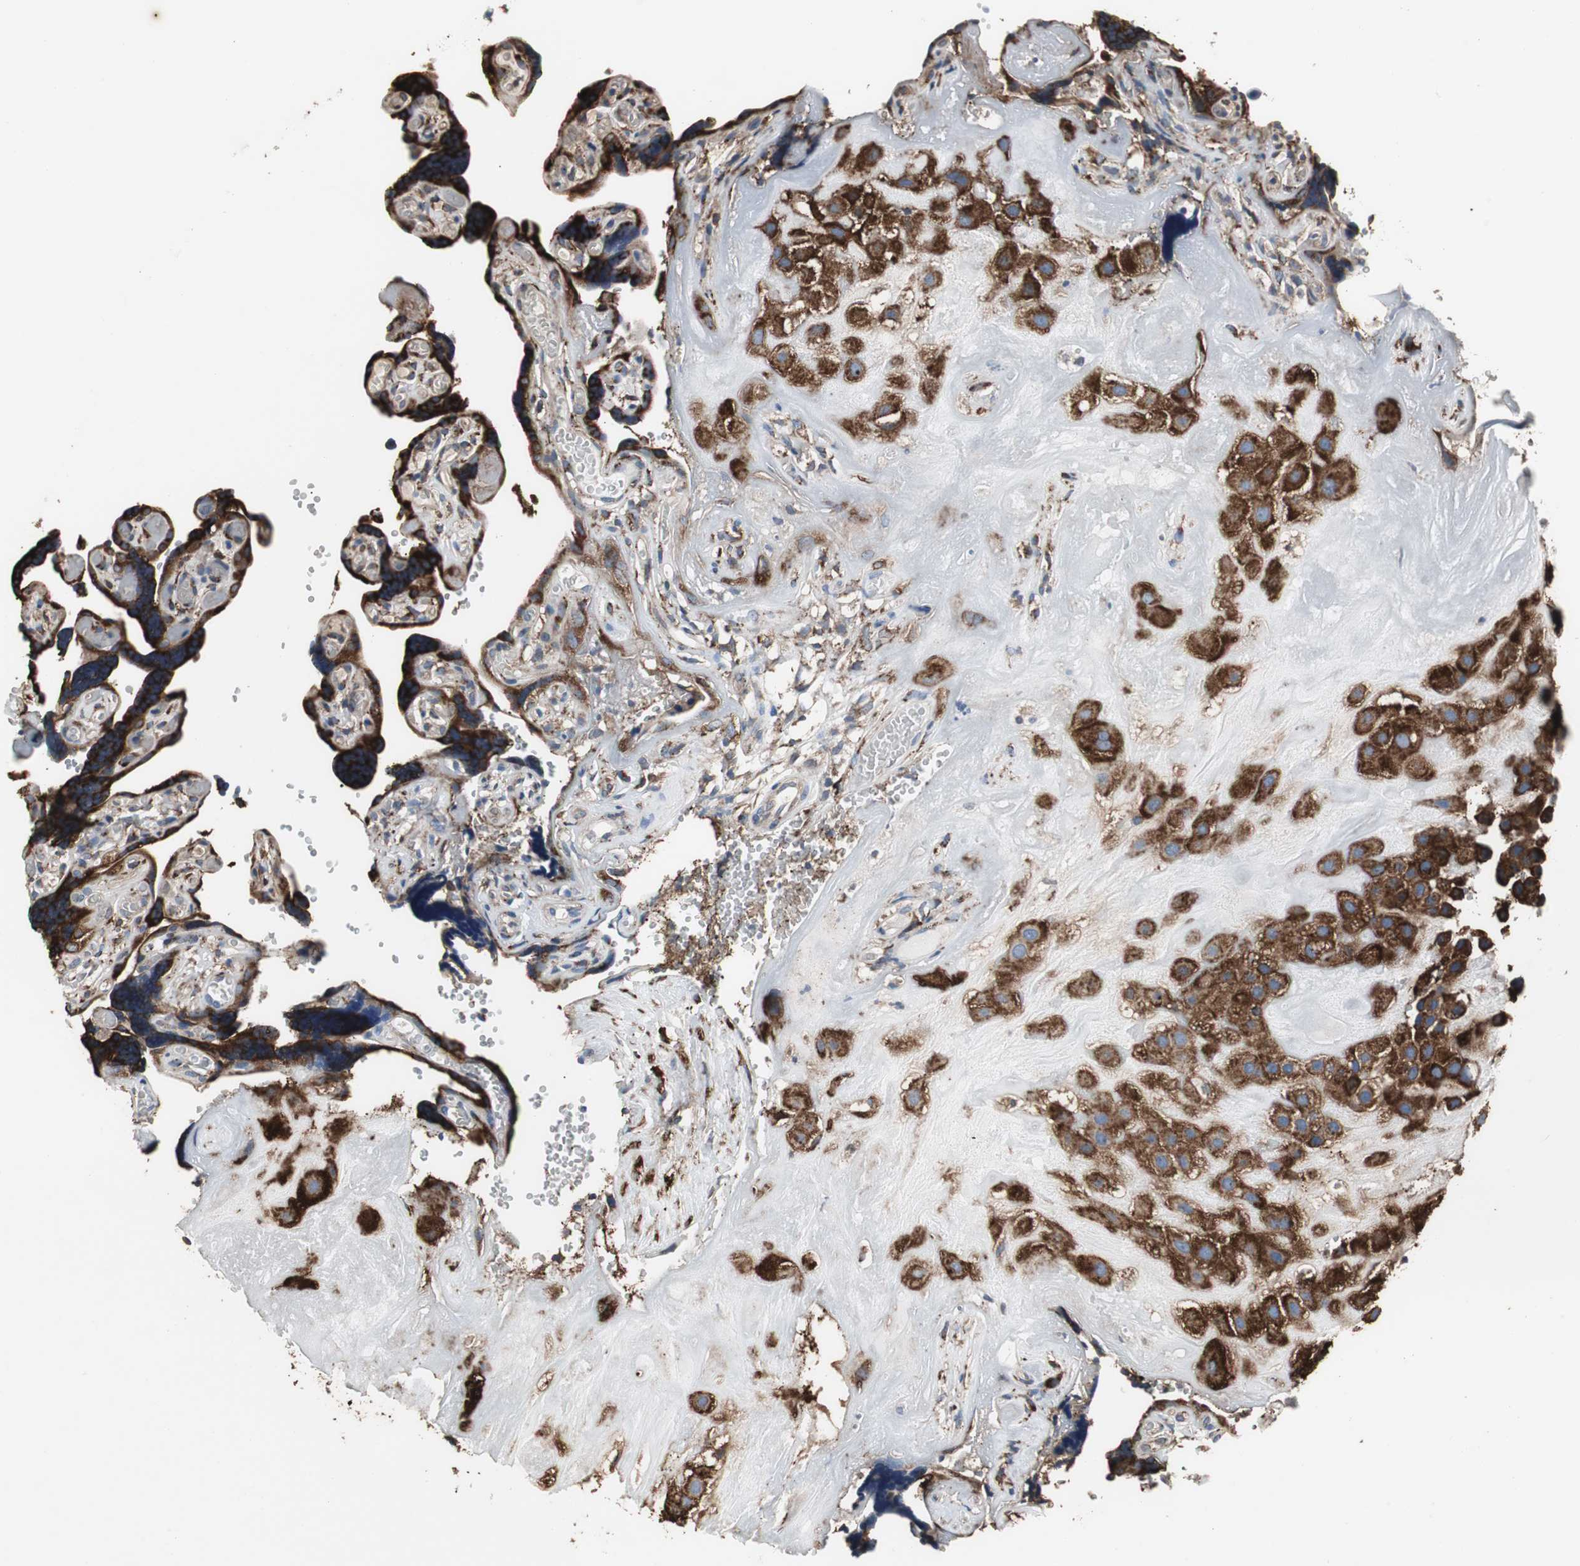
{"staining": {"intensity": "strong", "quantity": ">75%", "location": "cytoplasmic/membranous"}, "tissue": "placenta", "cell_type": "Decidual cells", "image_type": "normal", "snomed": [{"axis": "morphology", "description": "Normal tissue, NOS"}, {"axis": "topography", "description": "Placenta"}], "caption": "Protein expression analysis of benign placenta shows strong cytoplasmic/membranous expression in about >75% of decidual cells.", "gene": "CALU", "patient": {"sex": "female", "age": 30}}